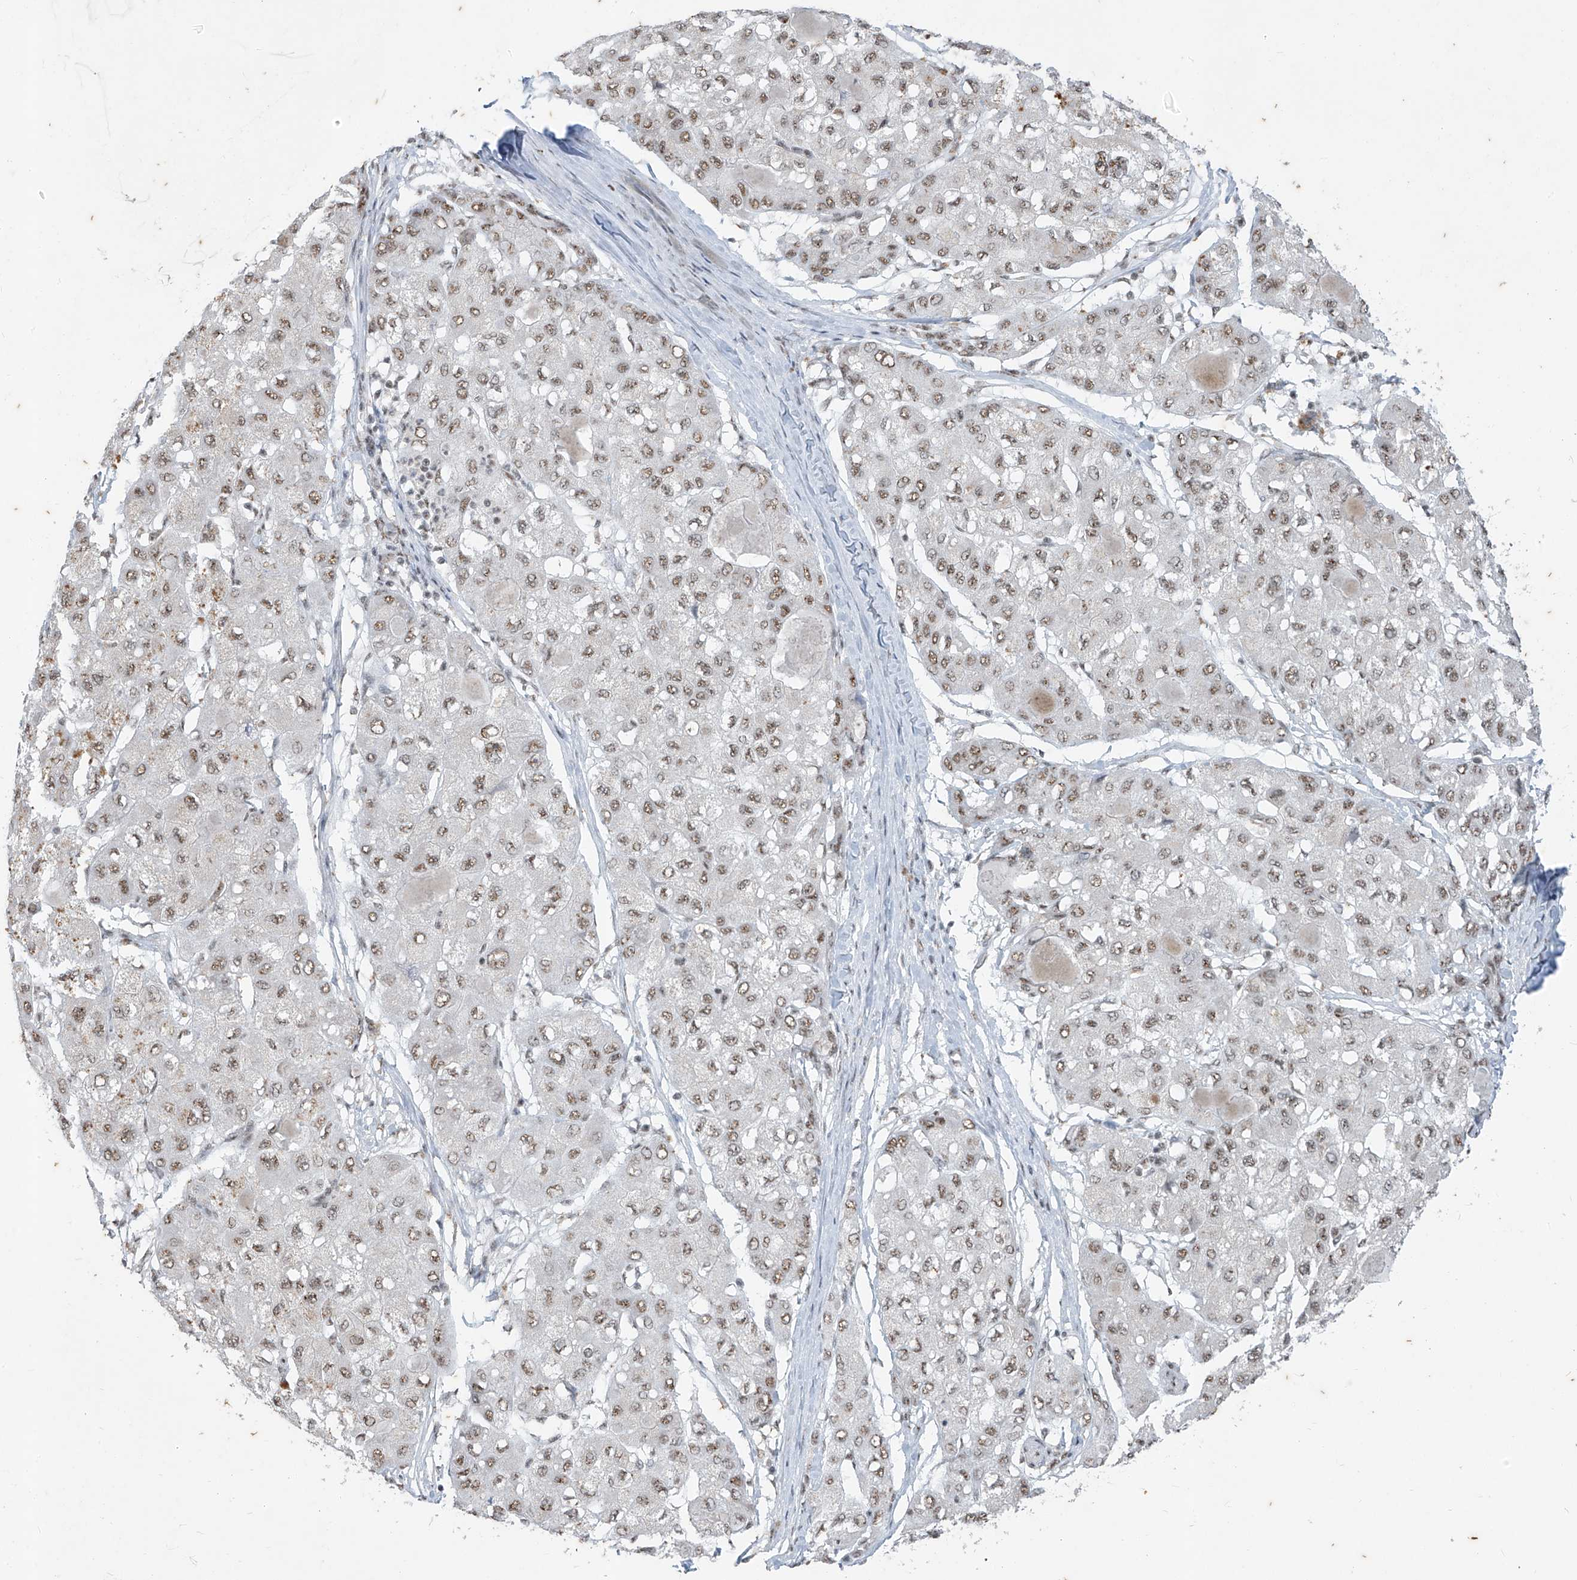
{"staining": {"intensity": "moderate", "quantity": ">75%", "location": "nuclear"}, "tissue": "liver cancer", "cell_type": "Tumor cells", "image_type": "cancer", "snomed": [{"axis": "morphology", "description": "Carcinoma, Hepatocellular, NOS"}, {"axis": "topography", "description": "Liver"}], "caption": "A brown stain shows moderate nuclear expression of a protein in human liver hepatocellular carcinoma tumor cells. (IHC, brightfield microscopy, high magnification).", "gene": "TFEC", "patient": {"sex": "male", "age": 80}}